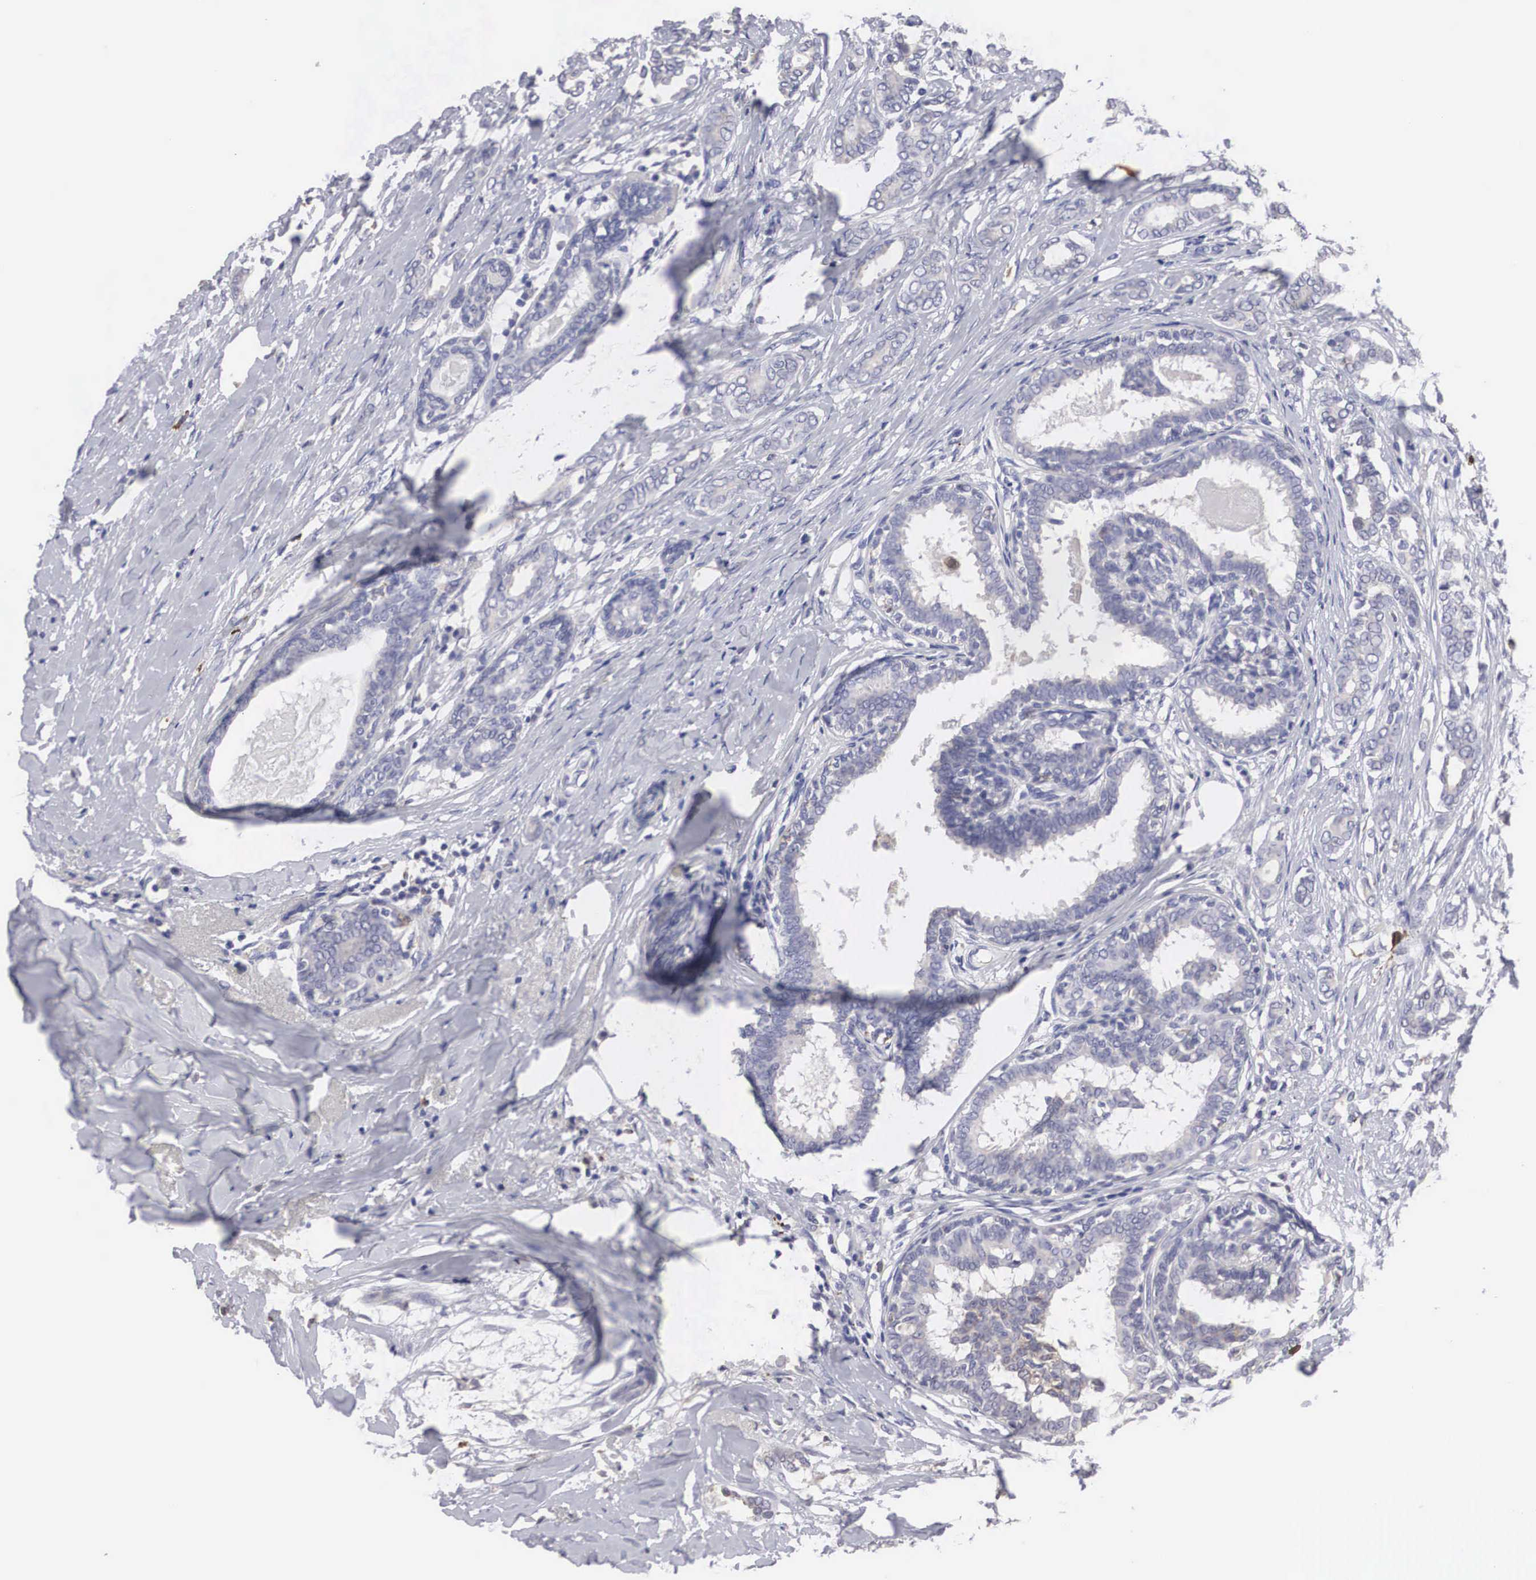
{"staining": {"intensity": "negative", "quantity": "none", "location": "none"}, "tissue": "breast cancer", "cell_type": "Tumor cells", "image_type": "cancer", "snomed": [{"axis": "morphology", "description": "Duct carcinoma"}, {"axis": "topography", "description": "Breast"}], "caption": "High power microscopy histopathology image of an immunohistochemistry image of invasive ductal carcinoma (breast), revealing no significant expression in tumor cells. Brightfield microscopy of IHC stained with DAB (3,3'-diaminobenzidine) (brown) and hematoxylin (blue), captured at high magnification.", "gene": "HMOX1", "patient": {"sex": "female", "age": 50}}